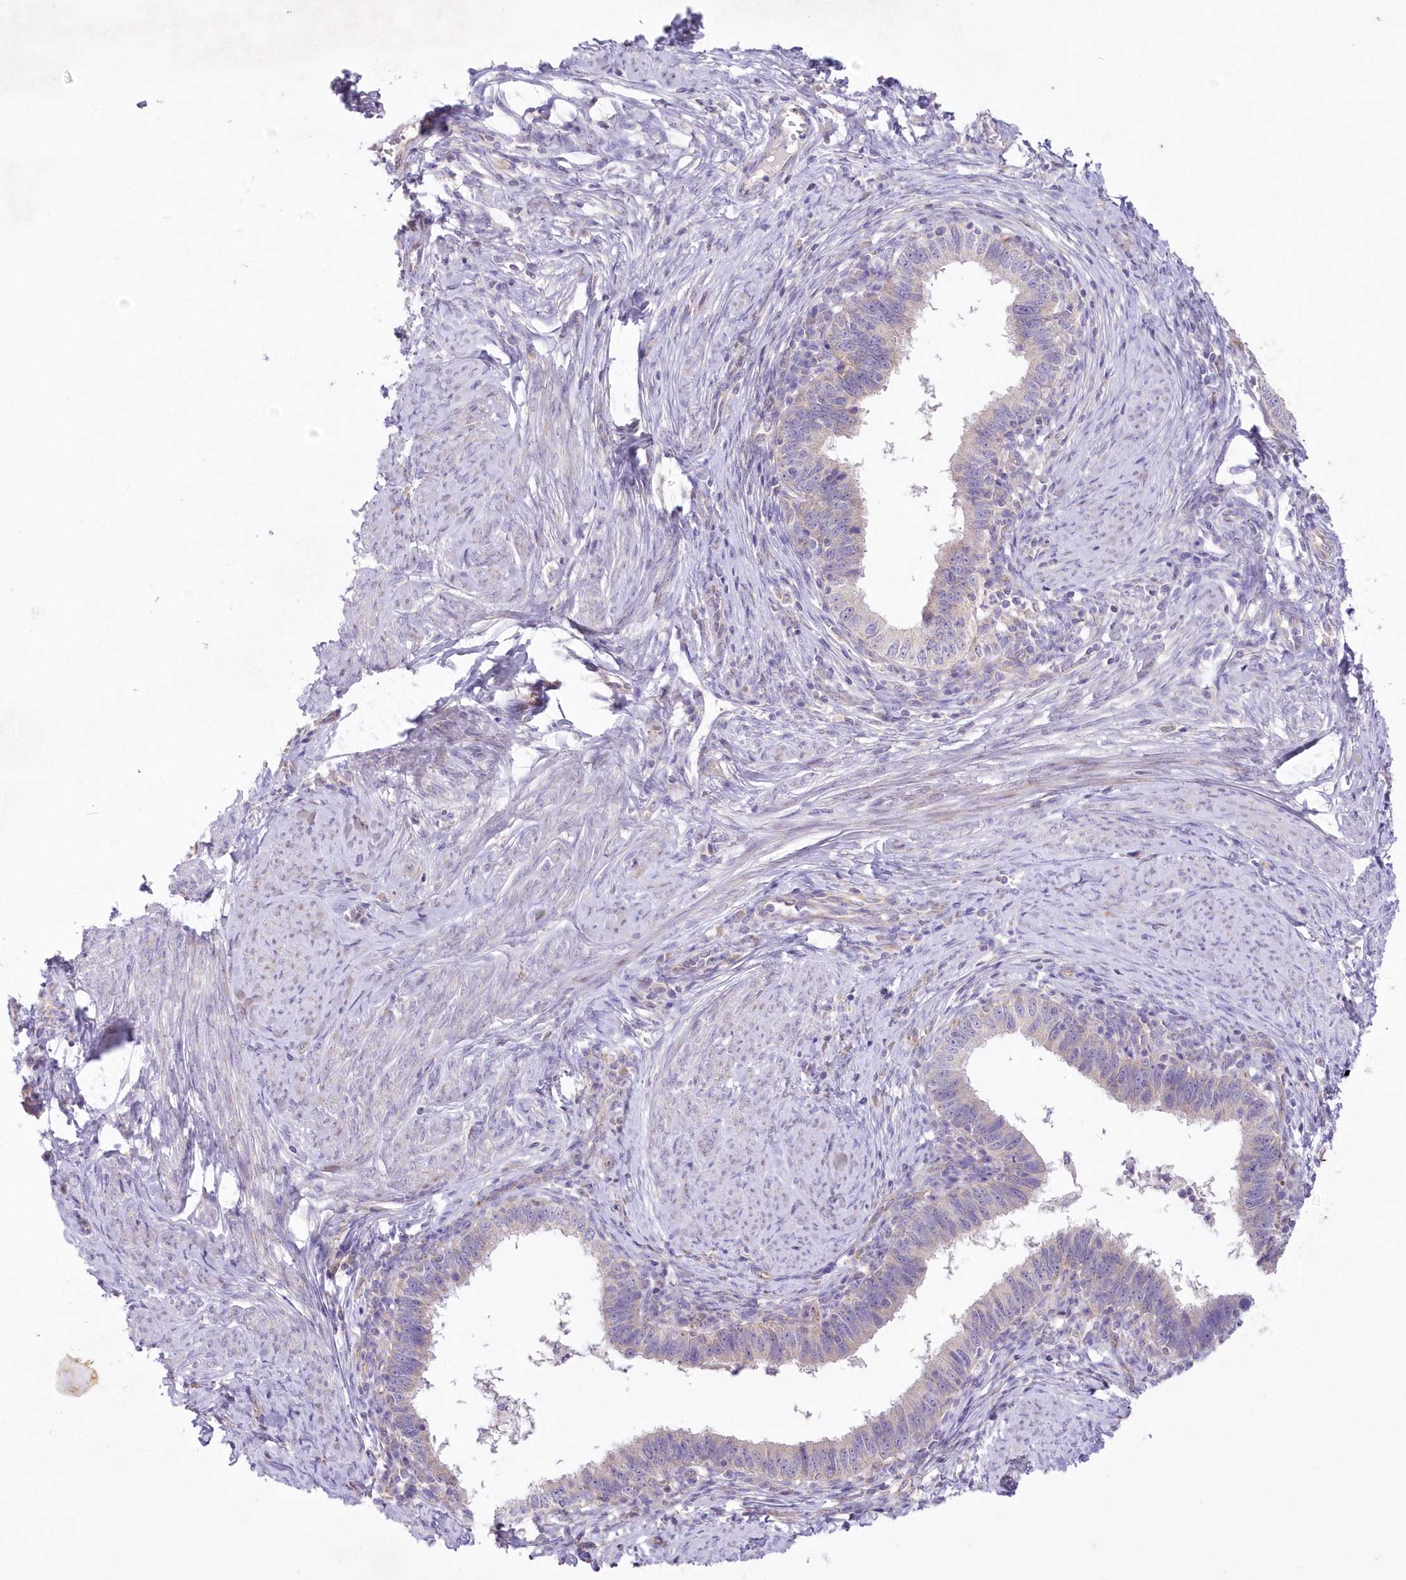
{"staining": {"intensity": "negative", "quantity": "none", "location": "none"}, "tissue": "cervical cancer", "cell_type": "Tumor cells", "image_type": "cancer", "snomed": [{"axis": "morphology", "description": "Adenocarcinoma, NOS"}, {"axis": "topography", "description": "Cervix"}], "caption": "IHC of adenocarcinoma (cervical) demonstrates no positivity in tumor cells.", "gene": "ITSN2", "patient": {"sex": "female", "age": 36}}